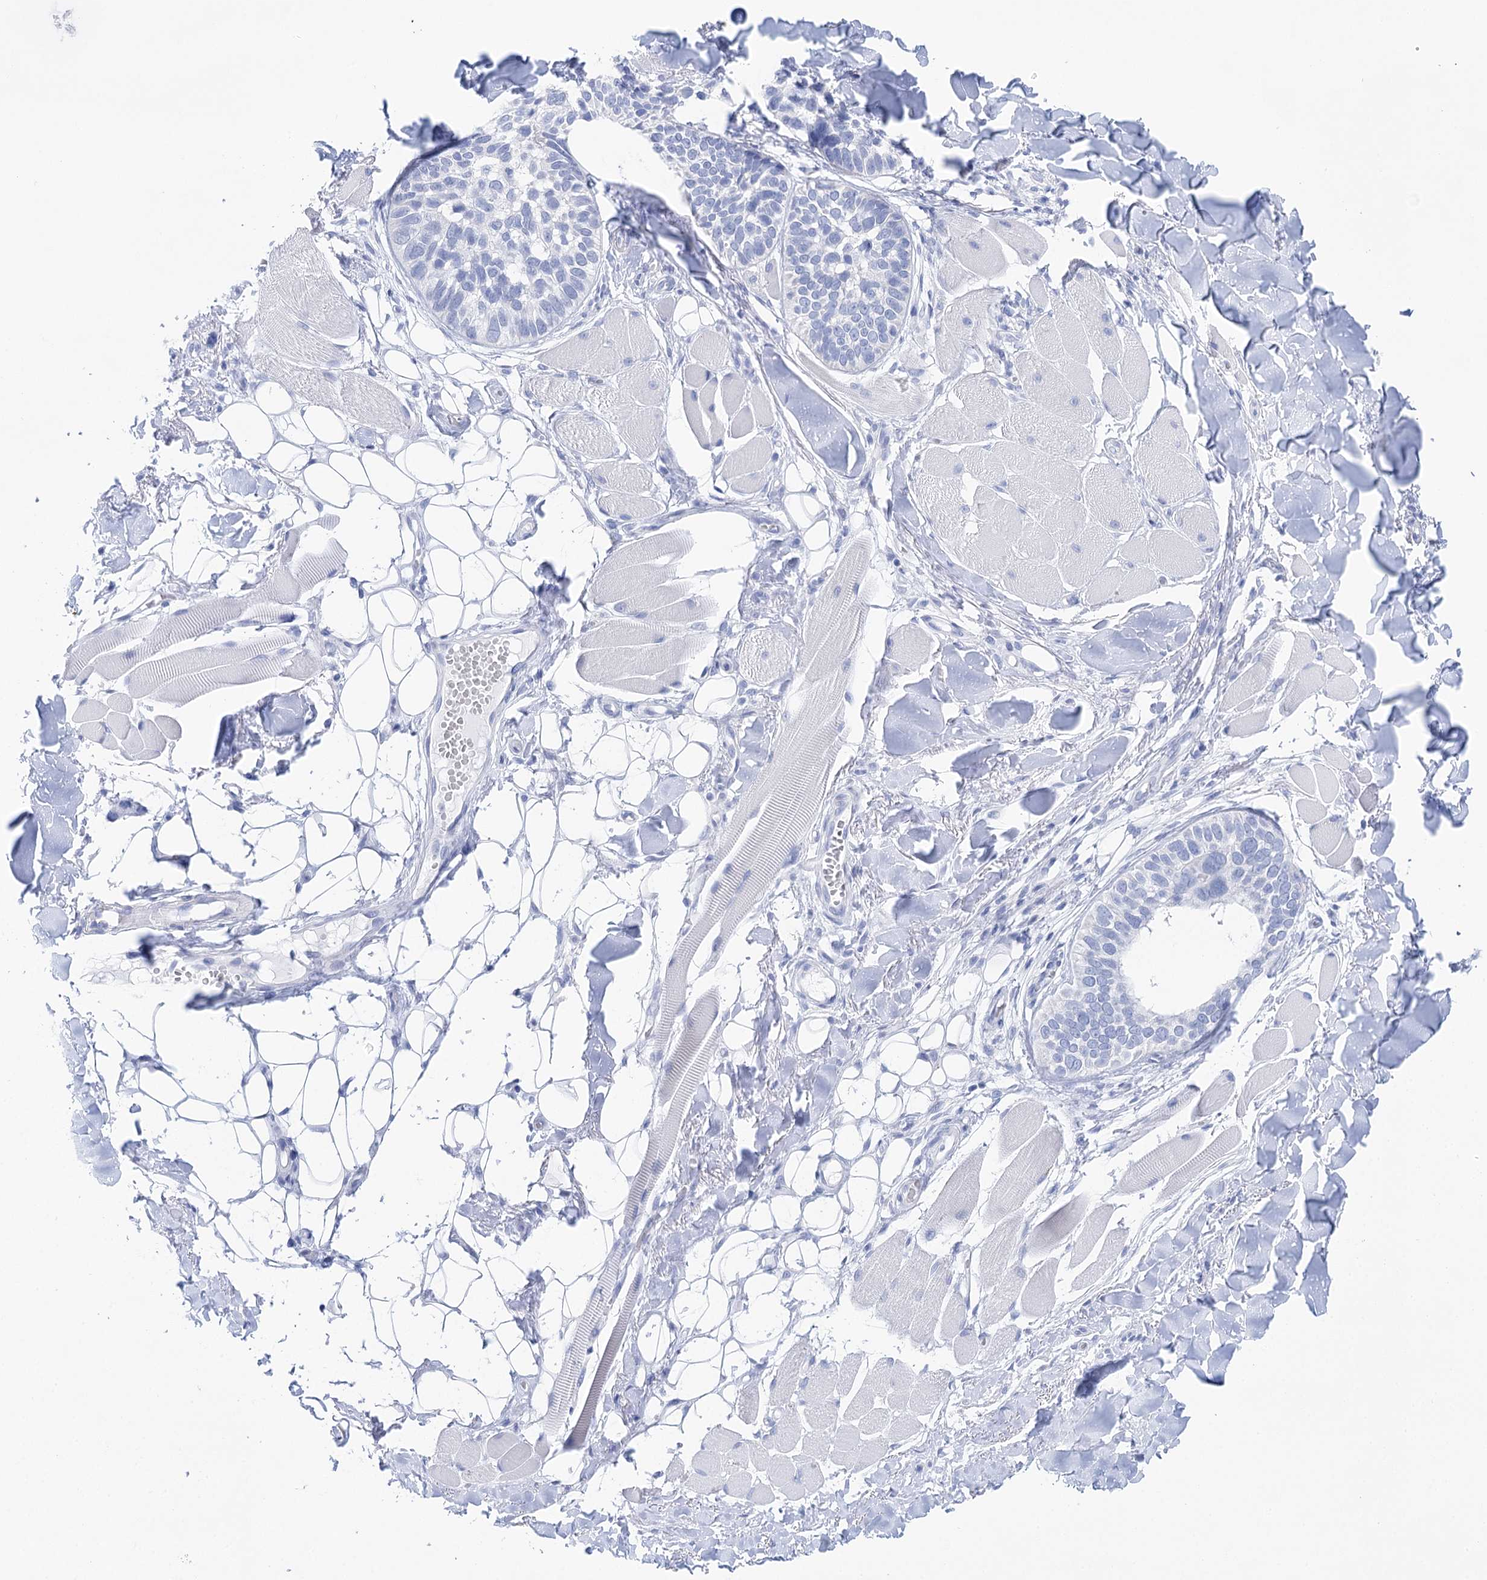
{"staining": {"intensity": "negative", "quantity": "none", "location": "none"}, "tissue": "skin cancer", "cell_type": "Tumor cells", "image_type": "cancer", "snomed": [{"axis": "morphology", "description": "Basal cell carcinoma"}, {"axis": "topography", "description": "Skin"}], "caption": "Tumor cells show no significant protein staining in skin cancer. Nuclei are stained in blue.", "gene": "LALBA", "patient": {"sex": "male", "age": 62}}